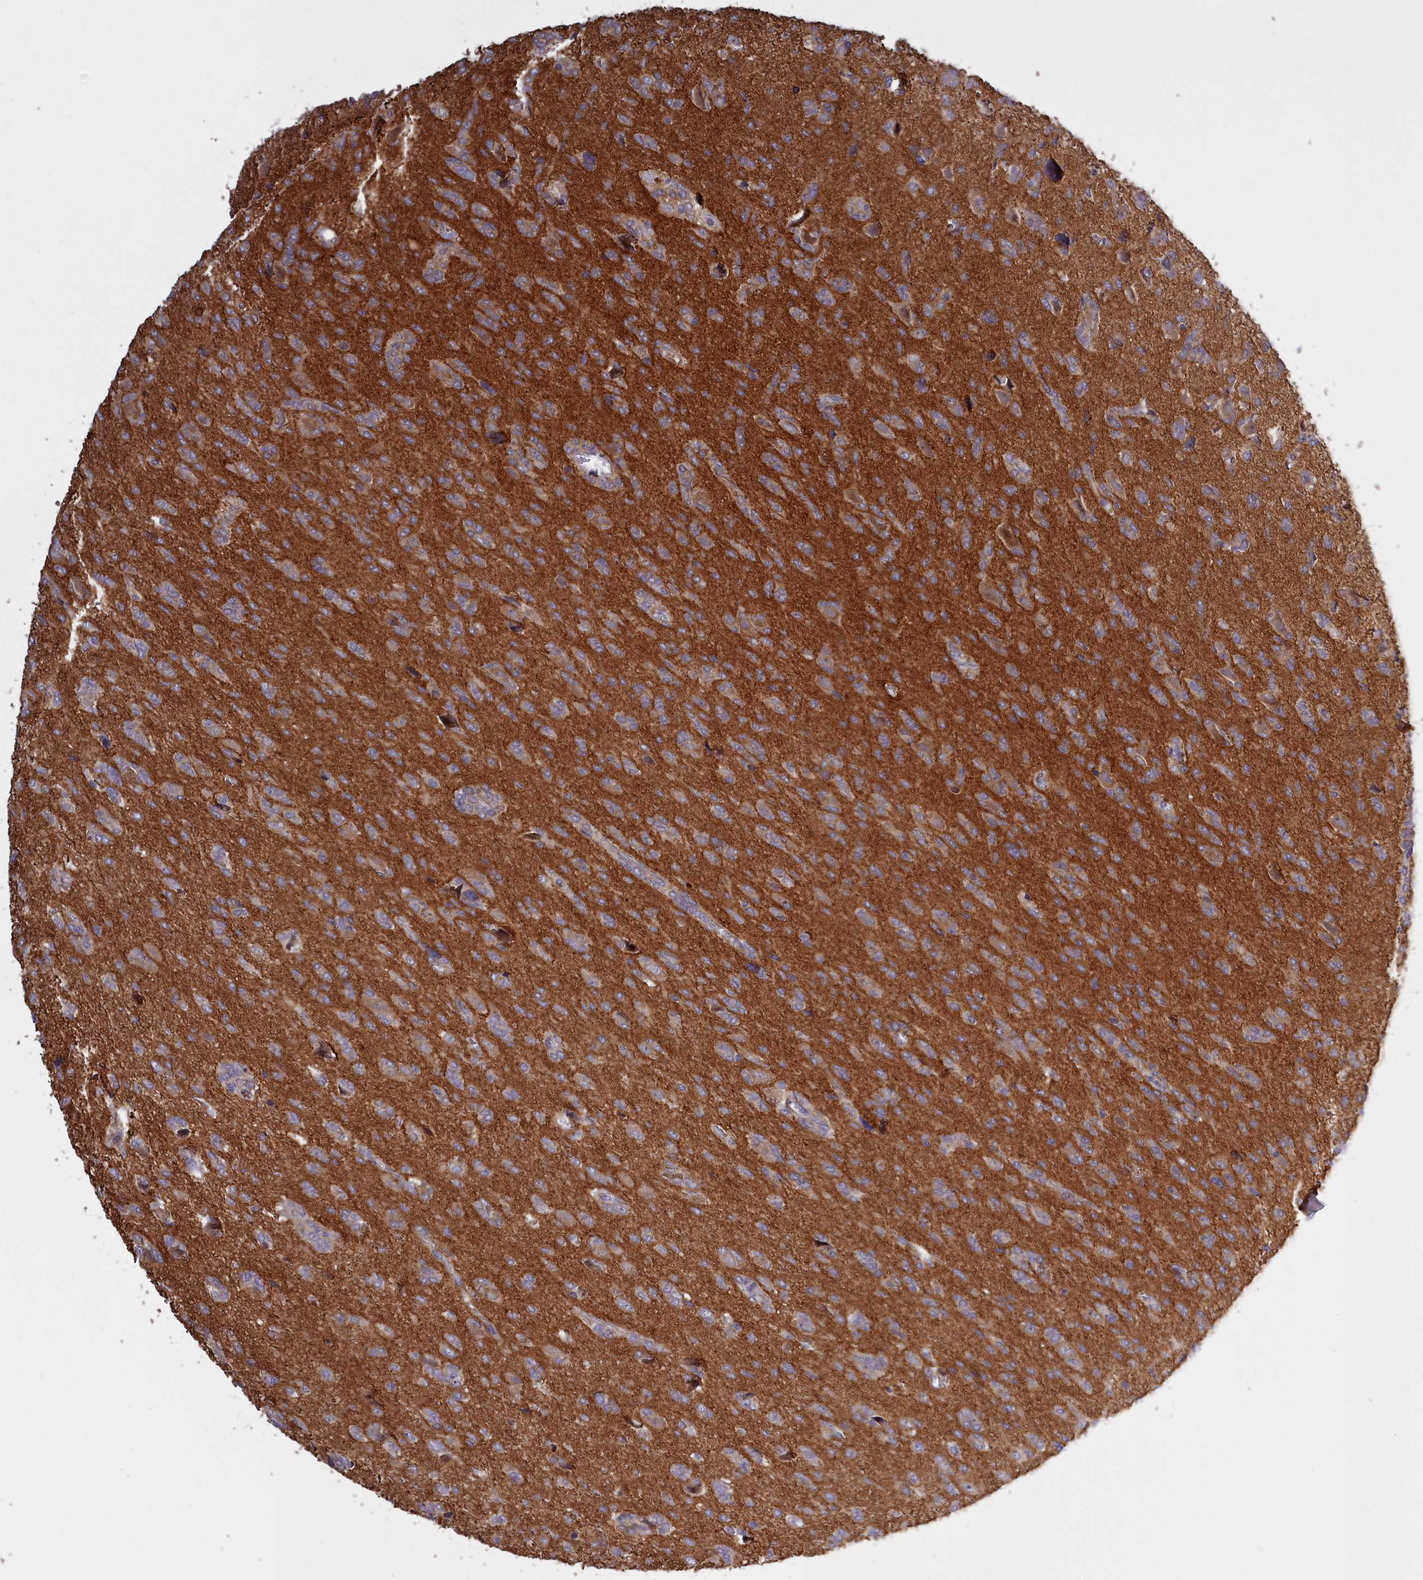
{"staining": {"intensity": "negative", "quantity": "none", "location": "none"}, "tissue": "glioma", "cell_type": "Tumor cells", "image_type": "cancer", "snomed": [{"axis": "morphology", "description": "Glioma, malignant, High grade"}, {"axis": "topography", "description": "Brain"}], "caption": "Protein analysis of malignant glioma (high-grade) shows no significant positivity in tumor cells.", "gene": "RRAD", "patient": {"sex": "female", "age": 59}}